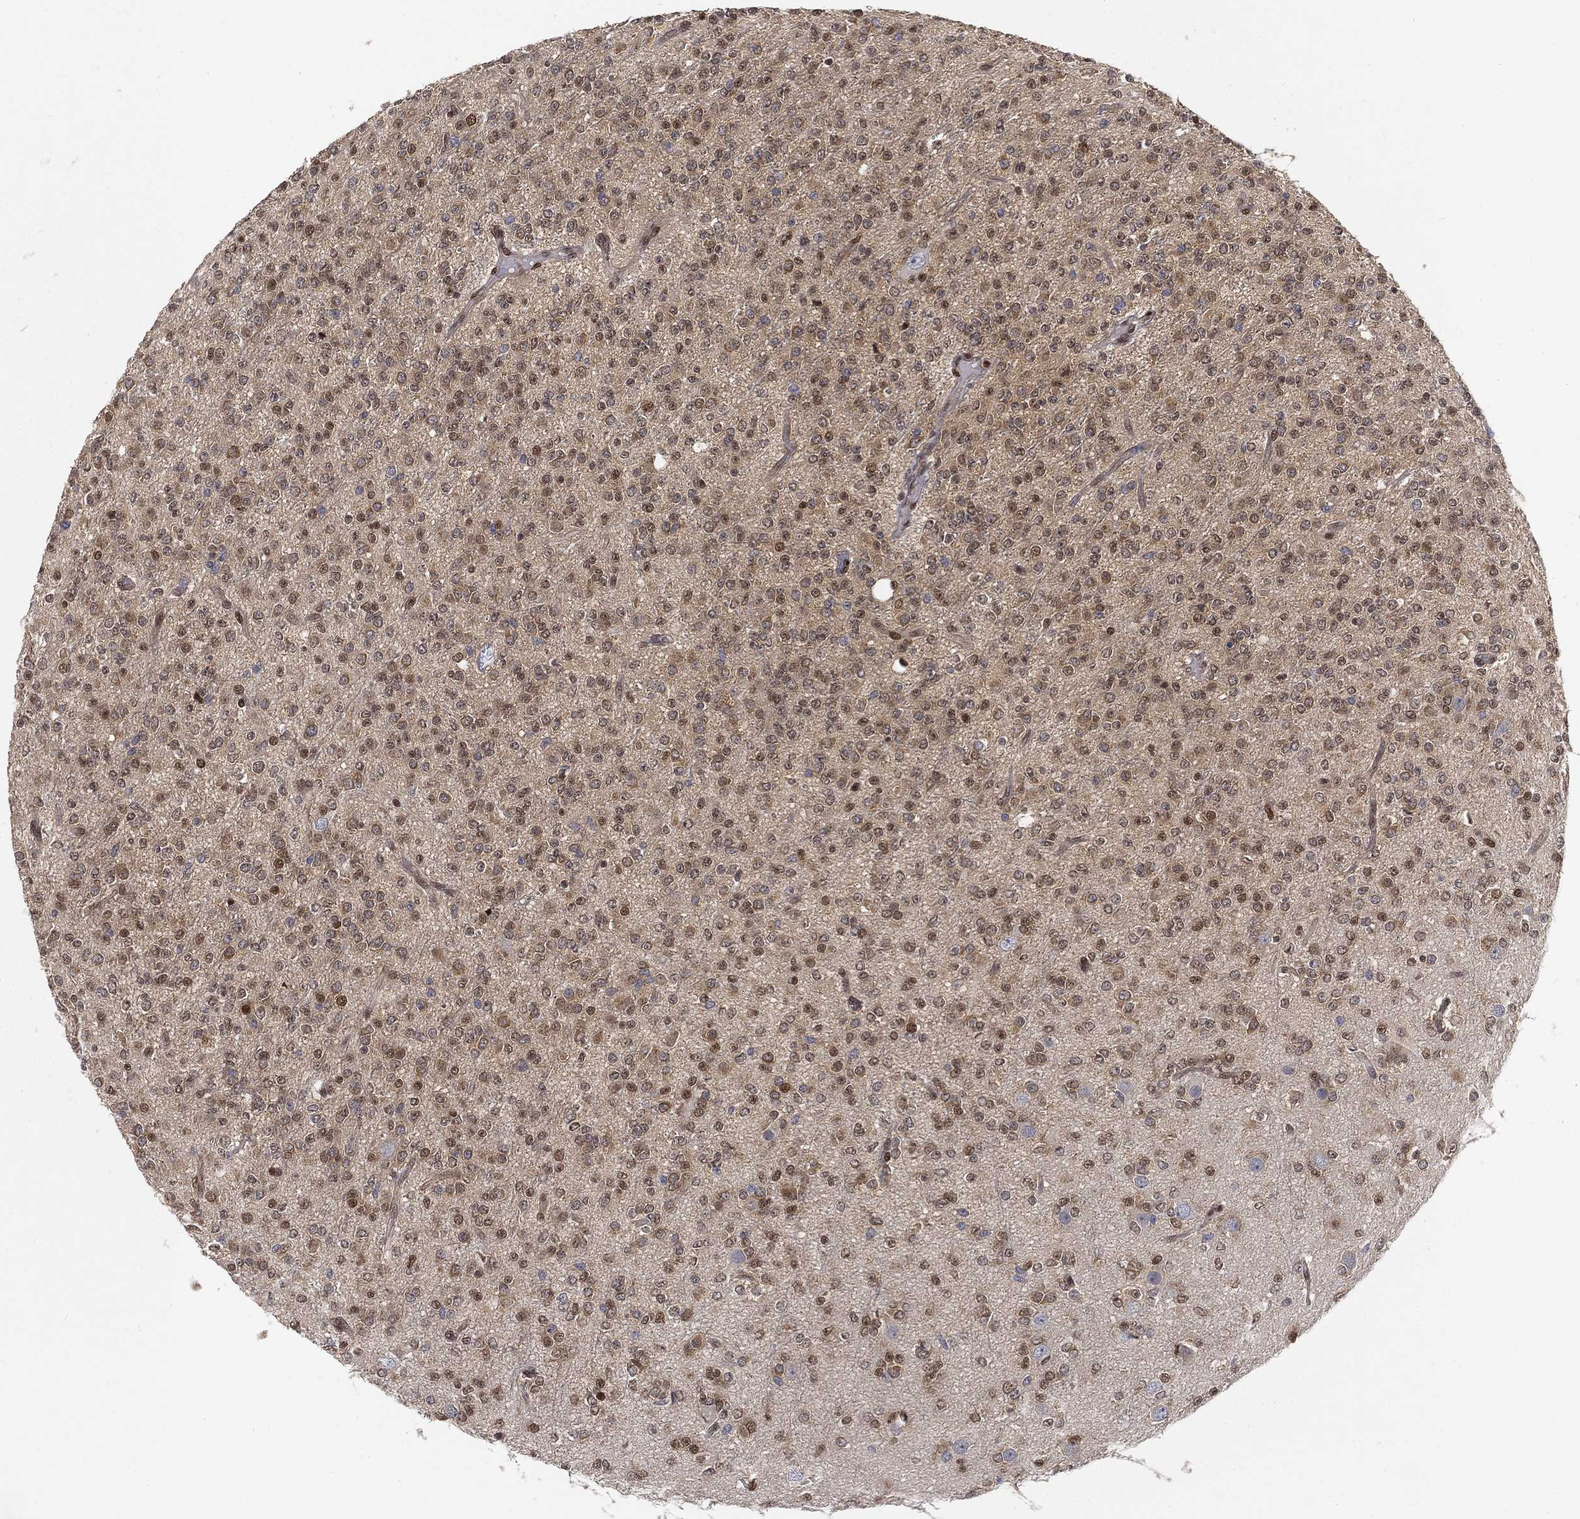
{"staining": {"intensity": "moderate", "quantity": "<25%", "location": "nuclear"}, "tissue": "glioma", "cell_type": "Tumor cells", "image_type": "cancer", "snomed": [{"axis": "morphology", "description": "Glioma, malignant, Low grade"}, {"axis": "topography", "description": "Brain"}], "caption": "Moderate nuclear protein staining is seen in approximately <25% of tumor cells in low-grade glioma (malignant).", "gene": "CRTC3", "patient": {"sex": "male", "age": 27}}